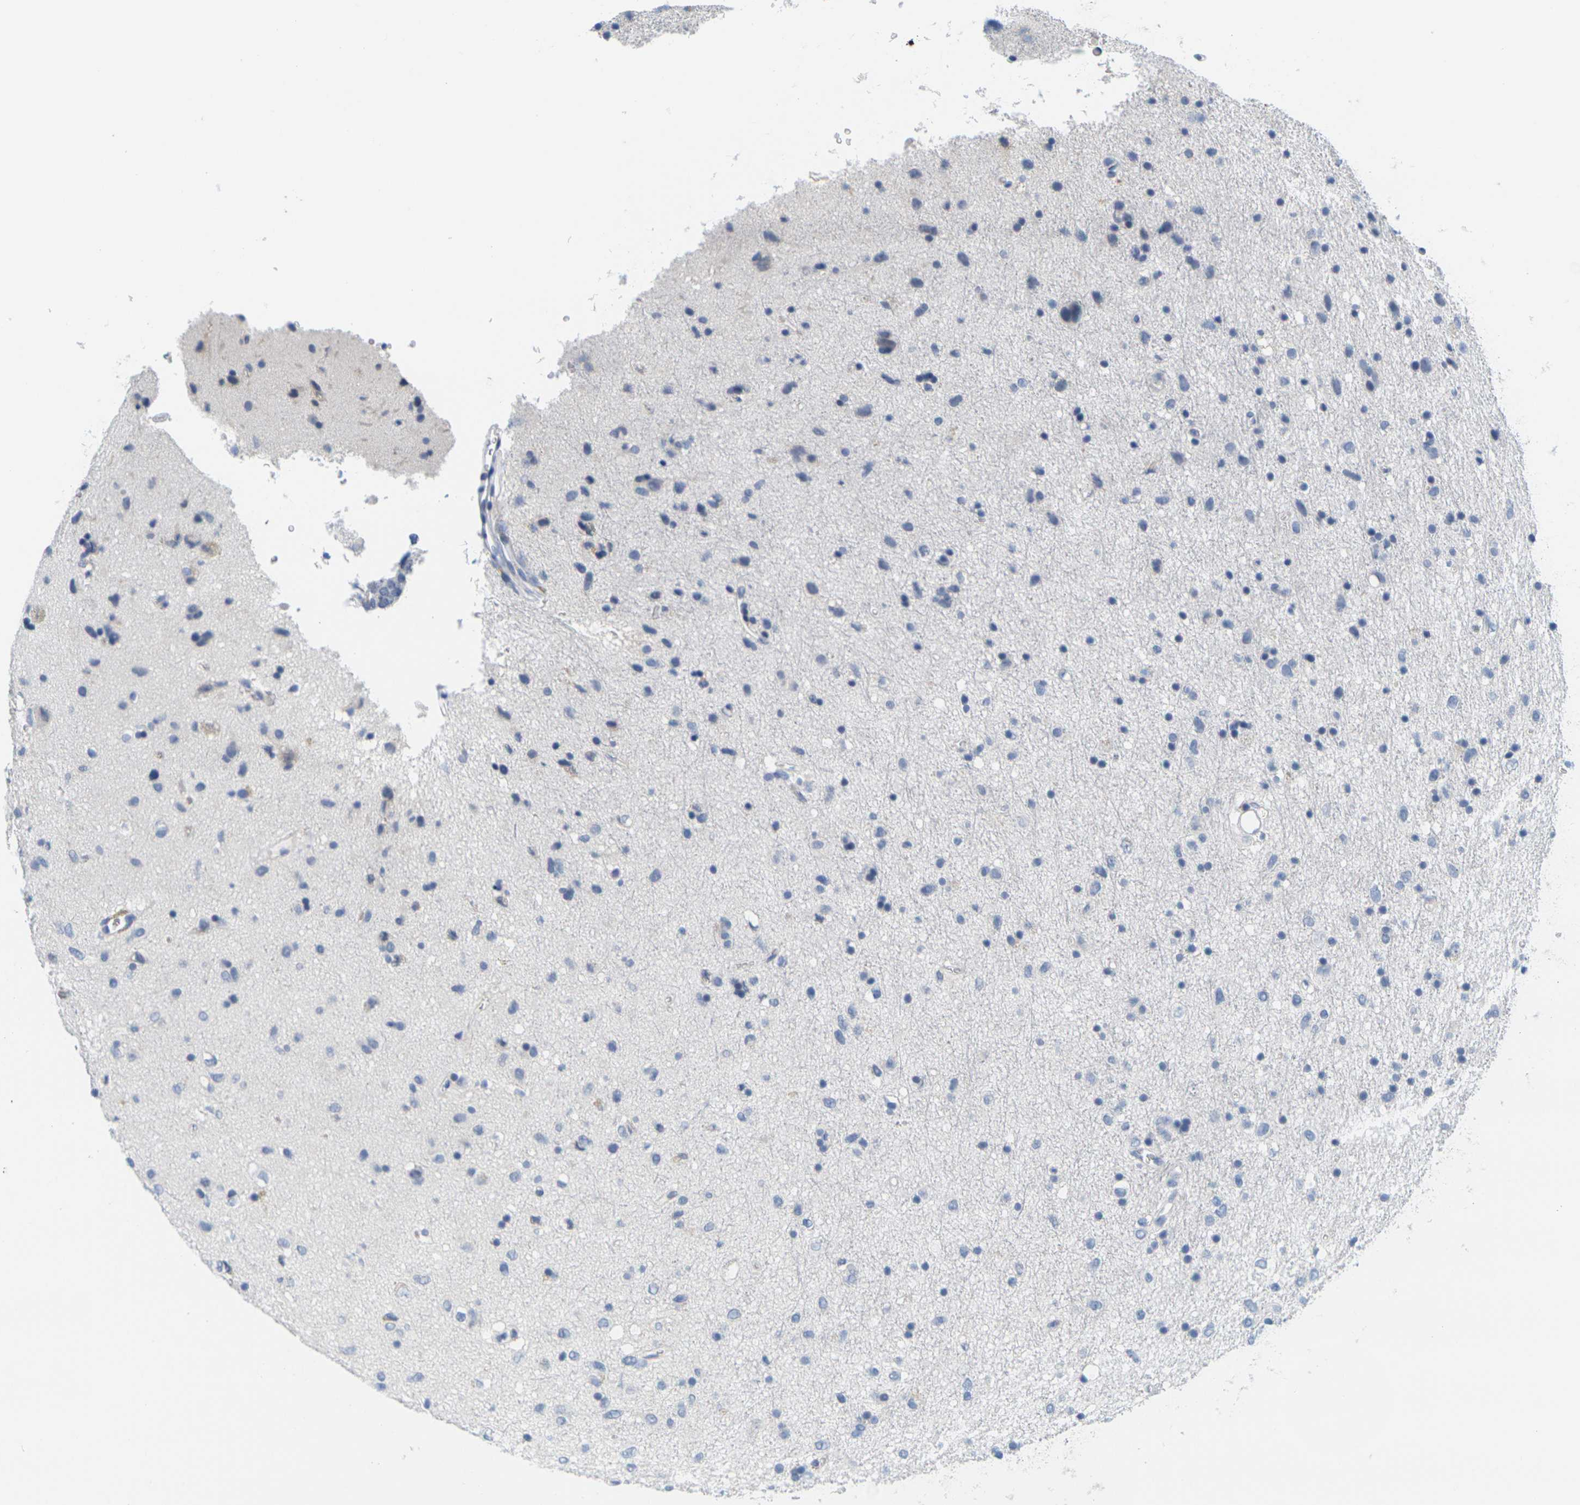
{"staining": {"intensity": "weak", "quantity": "<25%", "location": "cytoplasmic/membranous"}, "tissue": "glioma", "cell_type": "Tumor cells", "image_type": "cancer", "snomed": [{"axis": "morphology", "description": "Glioma, malignant, Low grade"}, {"axis": "topography", "description": "Brain"}], "caption": "Tumor cells are negative for protein expression in human malignant glioma (low-grade).", "gene": "HLA-DOB", "patient": {"sex": "male", "age": 77}}